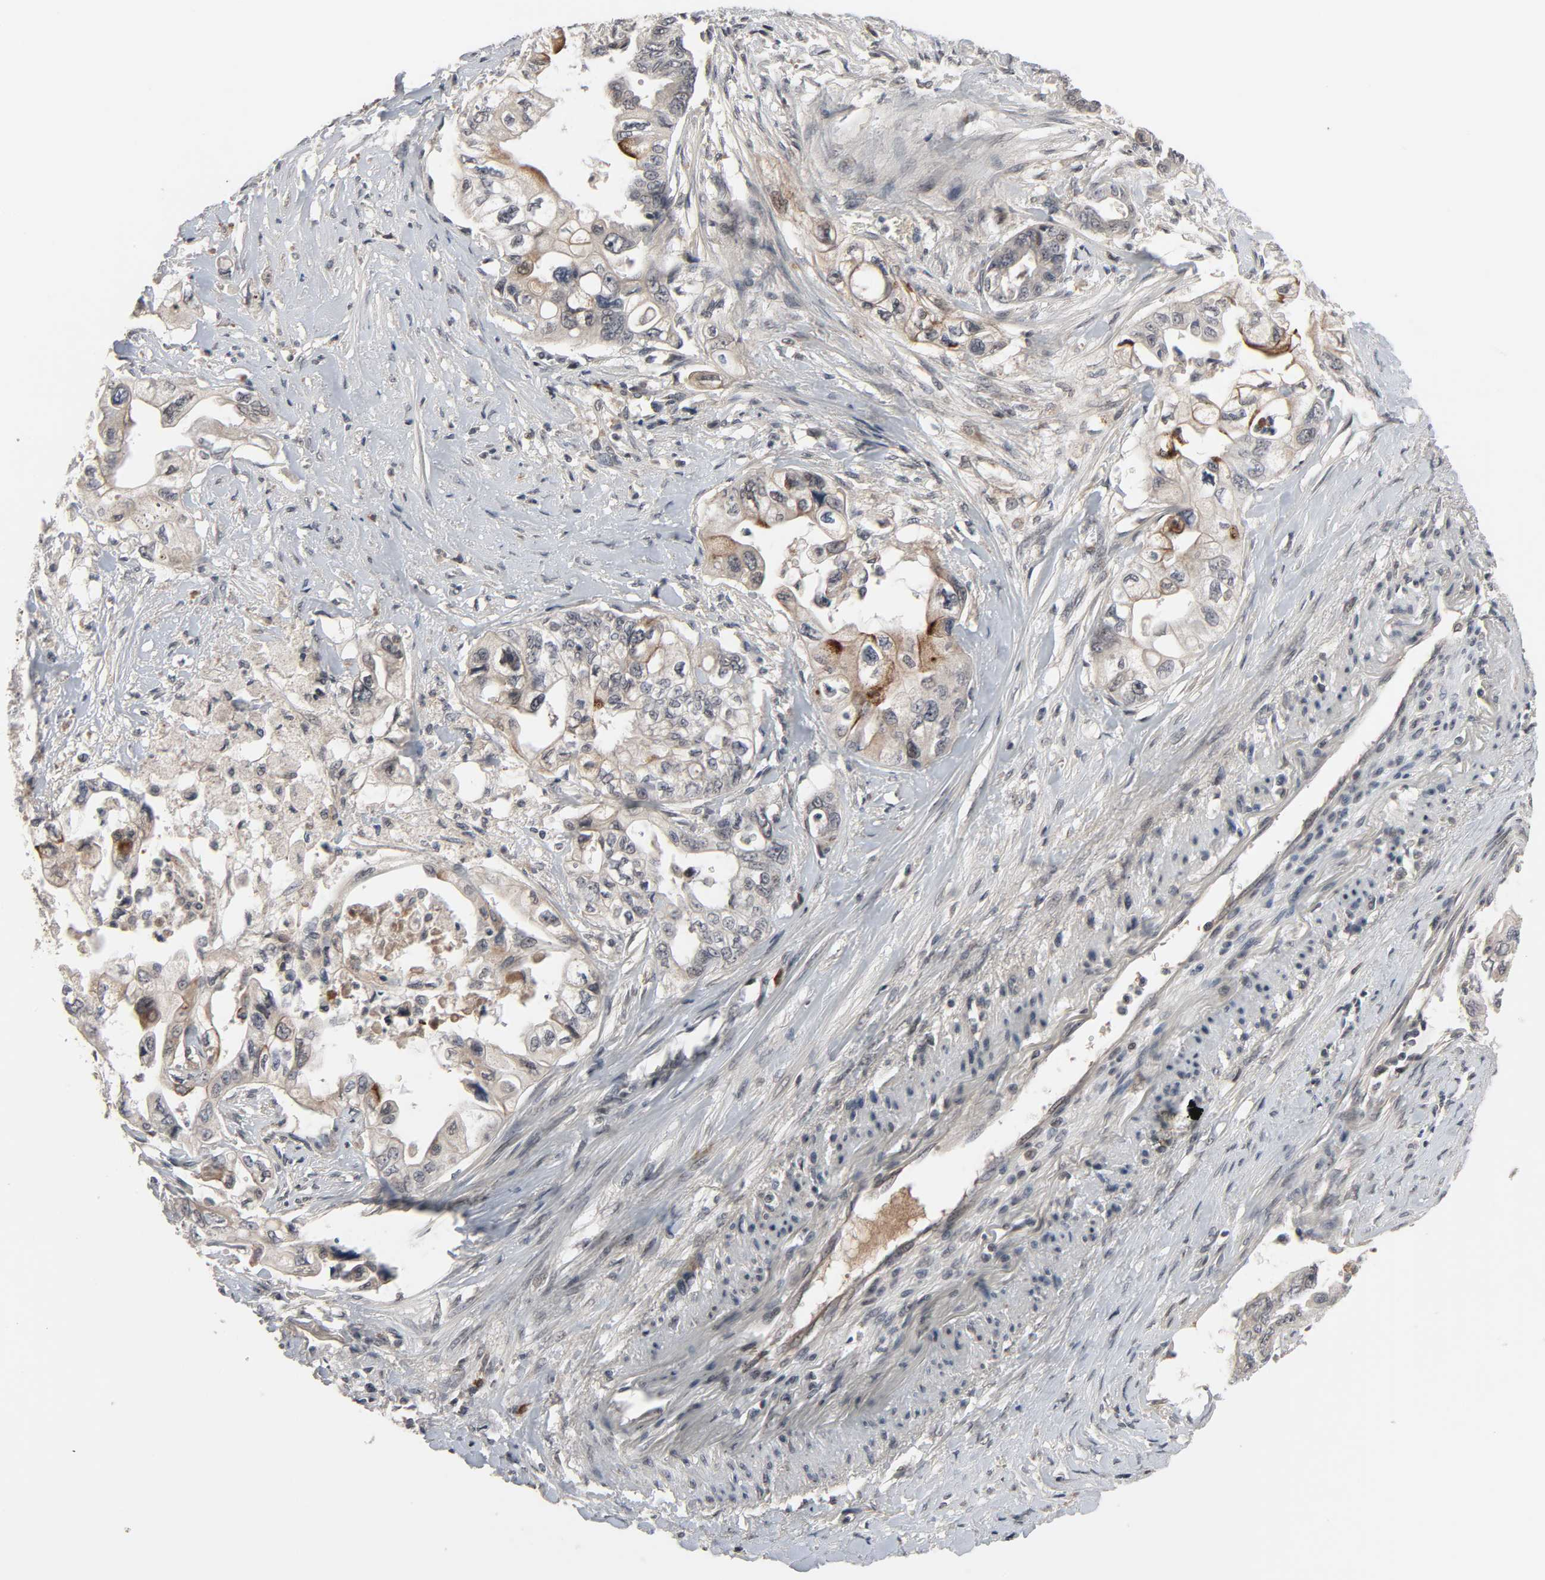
{"staining": {"intensity": "weak", "quantity": "25%-75%", "location": "cytoplasmic/membranous"}, "tissue": "pancreatic cancer", "cell_type": "Tumor cells", "image_type": "cancer", "snomed": [{"axis": "morphology", "description": "Normal tissue, NOS"}, {"axis": "topography", "description": "Pancreas"}], "caption": "An immunohistochemistry photomicrograph of neoplastic tissue is shown. Protein staining in brown labels weak cytoplasmic/membranous positivity in pancreatic cancer within tumor cells.", "gene": "MT3", "patient": {"sex": "male", "age": 42}}